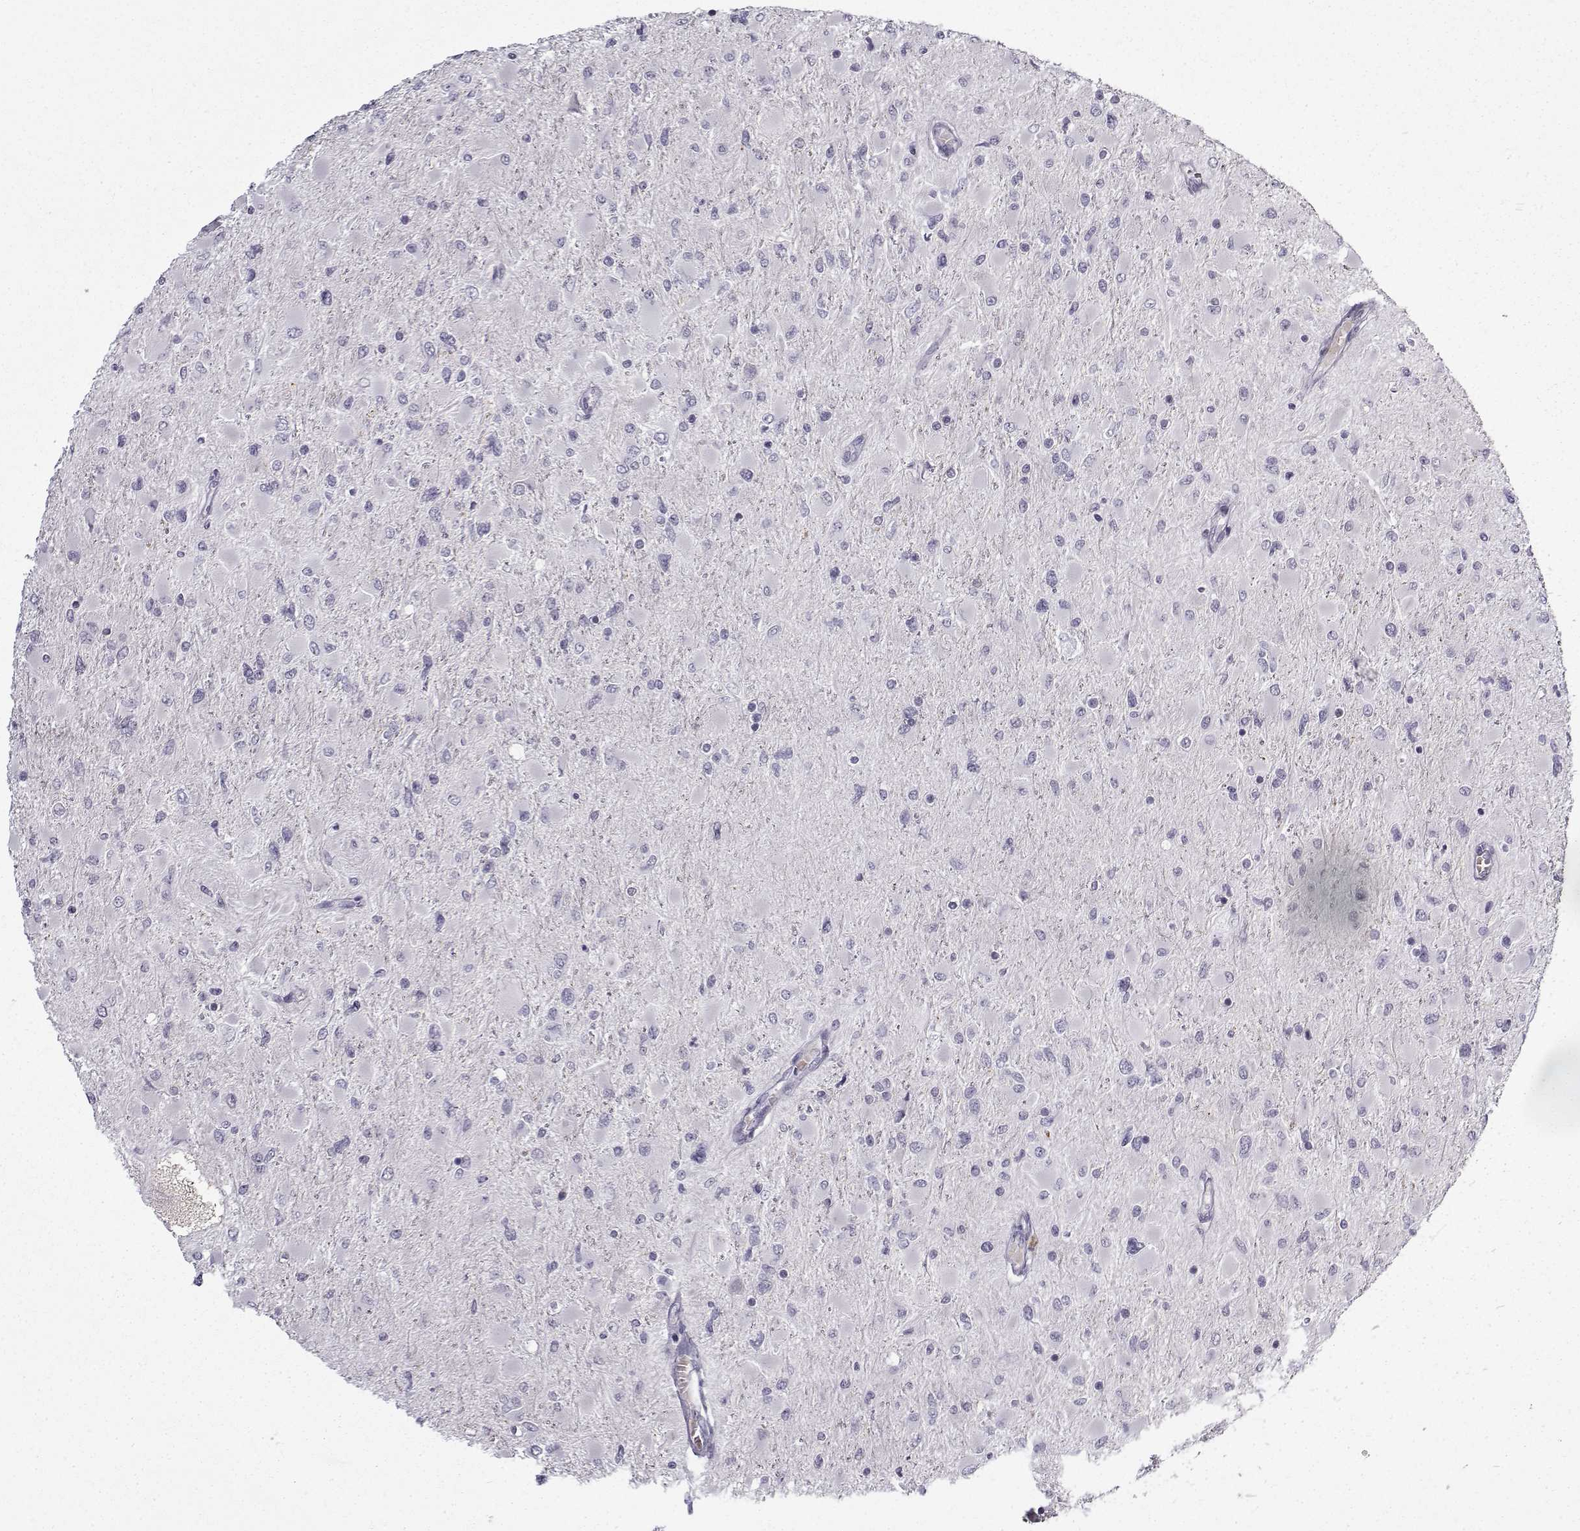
{"staining": {"intensity": "negative", "quantity": "none", "location": "none"}, "tissue": "glioma", "cell_type": "Tumor cells", "image_type": "cancer", "snomed": [{"axis": "morphology", "description": "Glioma, malignant, High grade"}, {"axis": "topography", "description": "Cerebral cortex"}], "caption": "Tumor cells show no significant protein positivity in malignant glioma (high-grade).", "gene": "SNCA", "patient": {"sex": "female", "age": 36}}